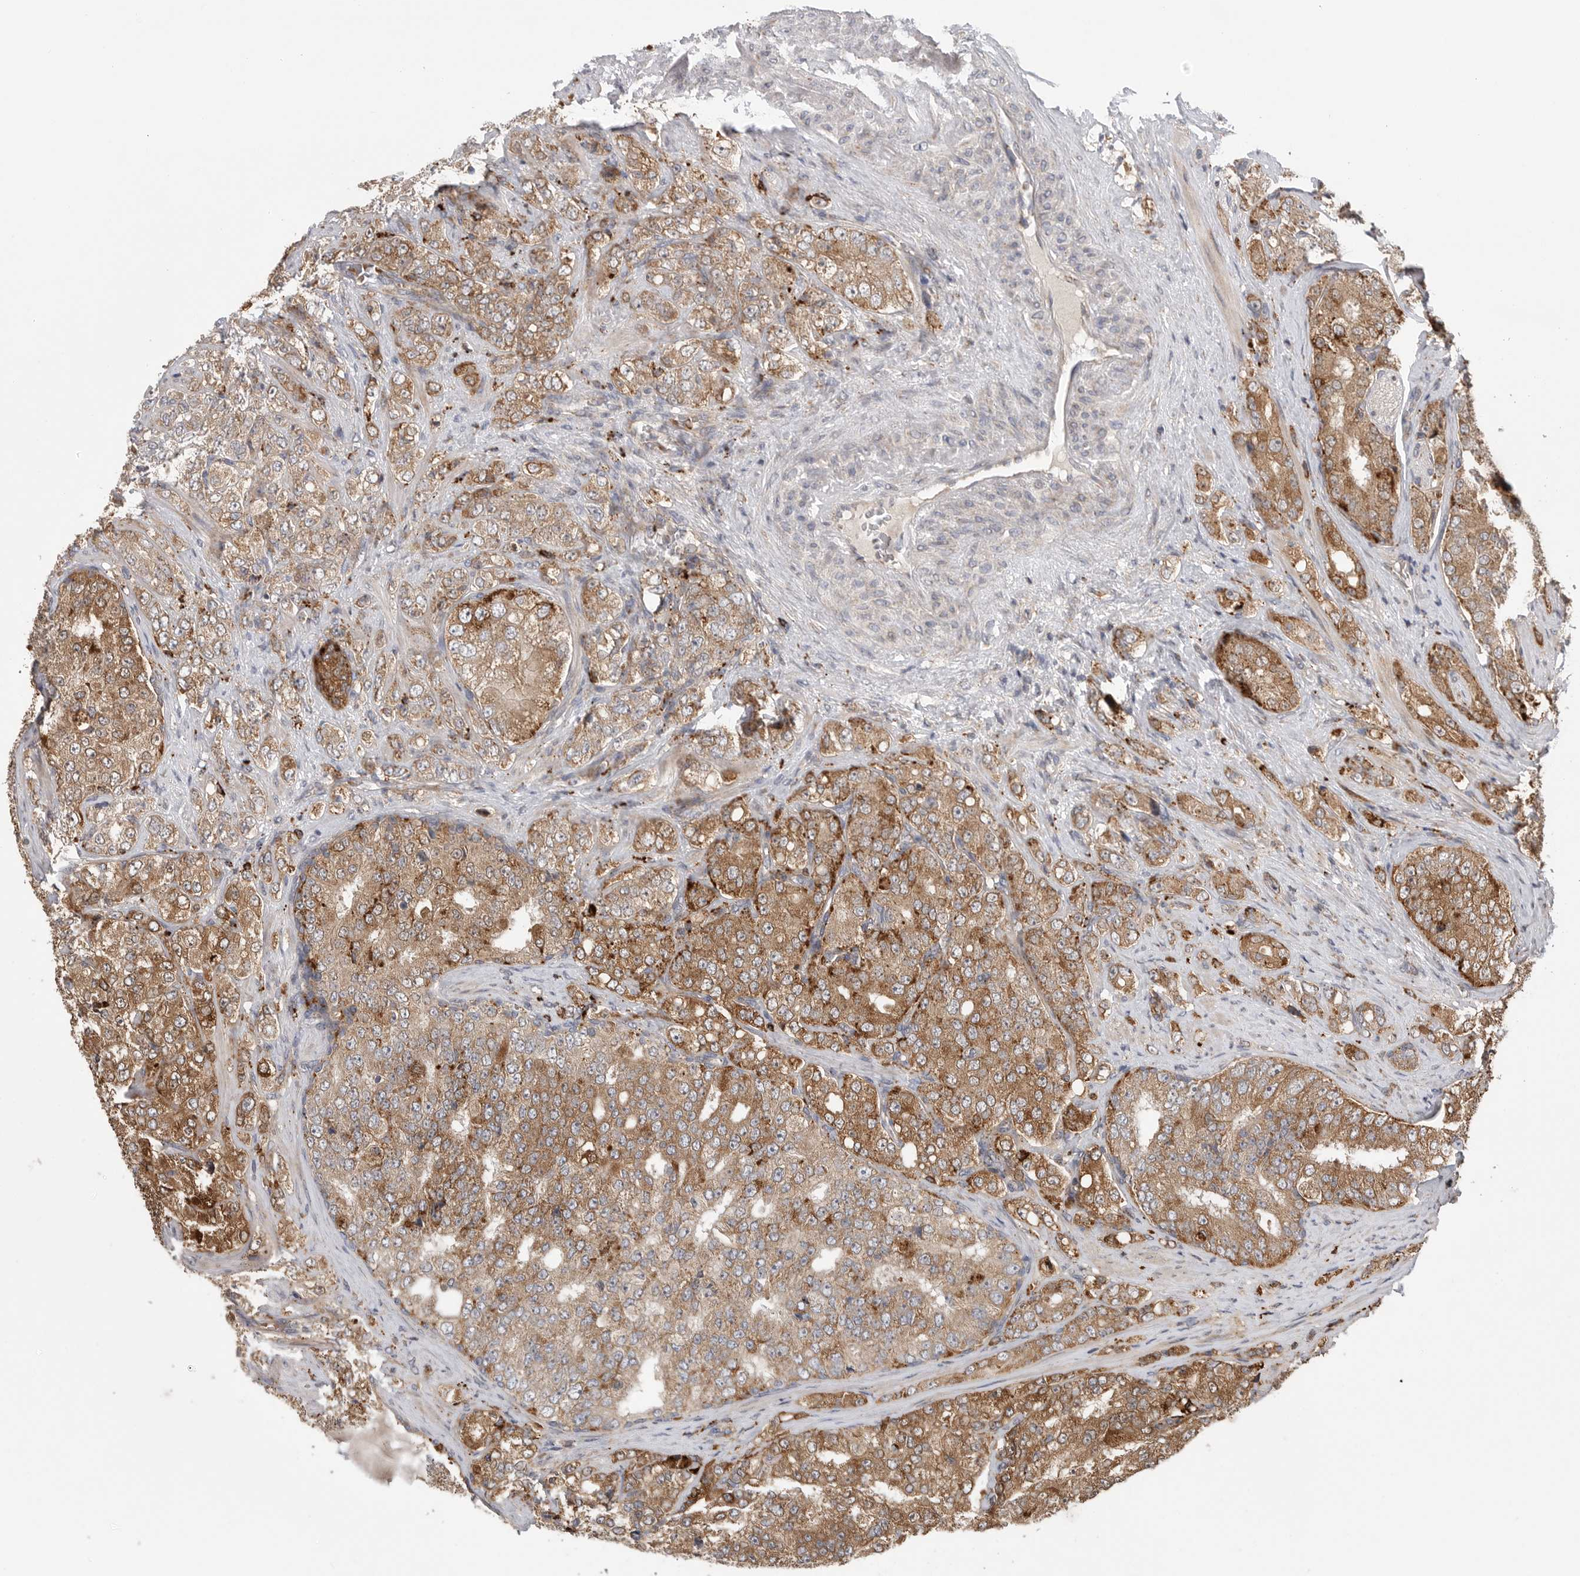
{"staining": {"intensity": "moderate", "quantity": ">75%", "location": "cytoplasmic/membranous"}, "tissue": "prostate cancer", "cell_type": "Tumor cells", "image_type": "cancer", "snomed": [{"axis": "morphology", "description": "Adenocarcinoma, High grade"}, {"axis": "topography", "description": "Prostate"}], "caption": "Protein staining of prostate cancer (high-grade adenocarcinoma) tissue shows moderate cytoplasmic/membranous expression in approximately >75% of tumor cells.", "gene": "GALNS", "patient": {"sex": "male", "age": 58}}